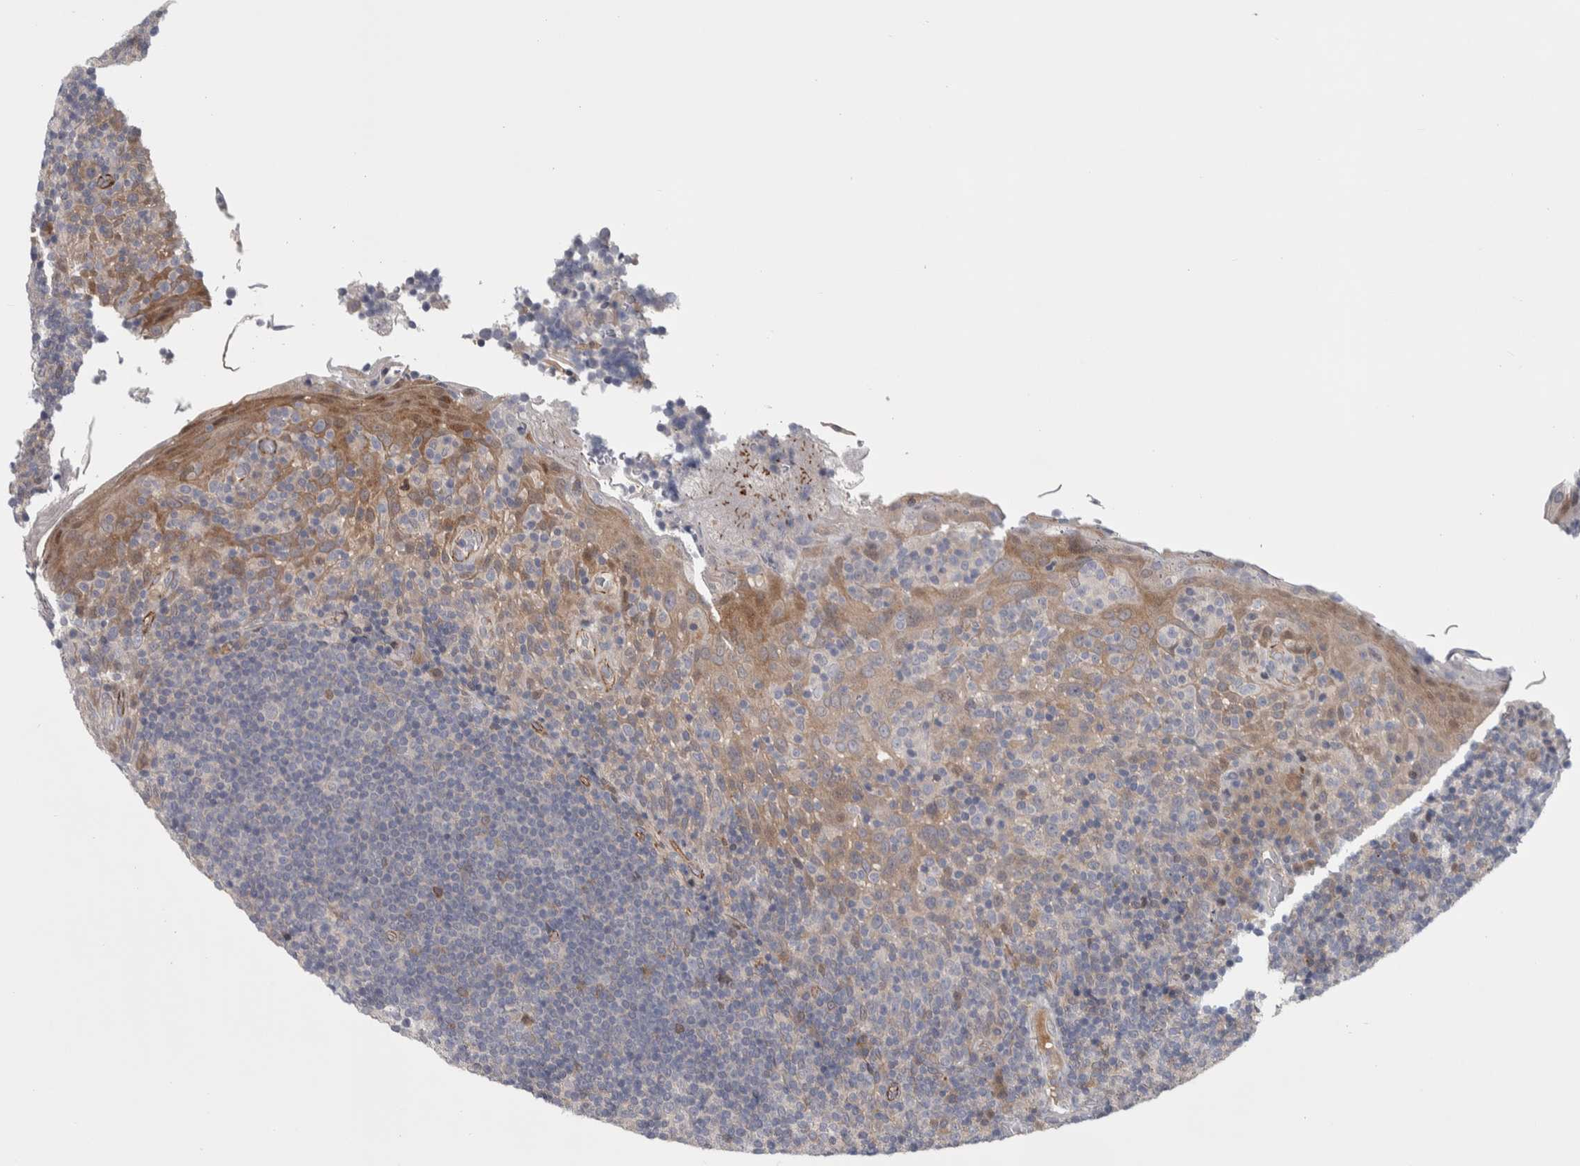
{"staining": {"intensity": "moderate", "quantity": "<25%", "location": "cytoplasmic/membranous"}, "tissue": "tonsil", "cell_type": "Germinal center cells", "image_type": "normal", "snomed": [{"axis": "morphology", "description": "Normal tissue, NOS"}, {"axis": "topography", "description": "Tonsil"}], "caption": "Protein staining of normal tonsil shows moderate cytoplasmic/membranous expression in about <25% of germinal center cells.", "gene": "ZNF862", "patient": {"sex": "male", "age": 17}}